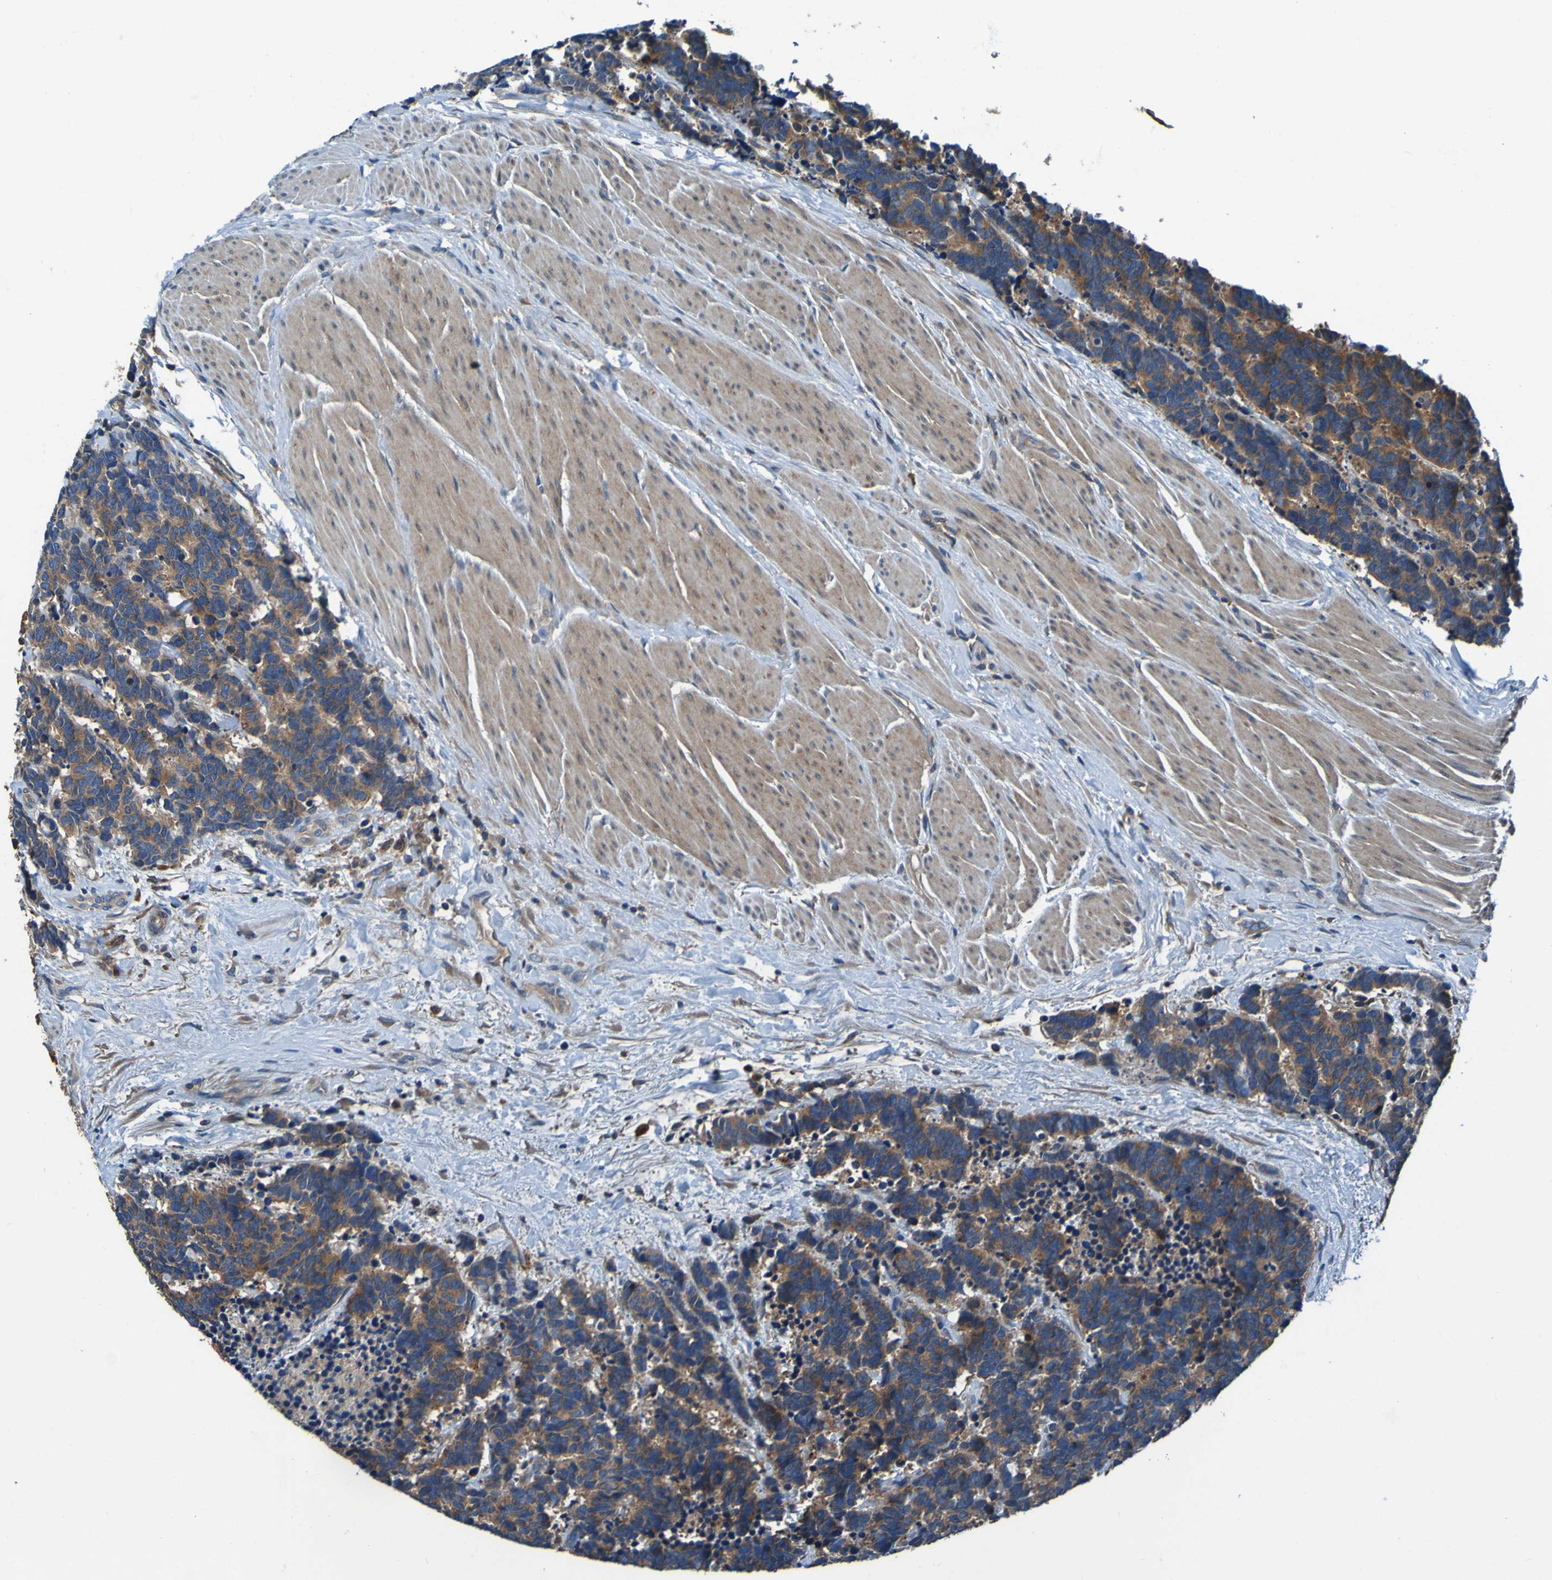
{"staining": {"intensity": "moderate", "quantity": ">75%", "location": "cytoplasmic/membranous"}, "tissue": "carcinoid", "cell_type": "Tumor cells", "image_type": "cancer", "snomed": [{"axis": "morphology", "description": "Carcinoma, NOS"}, {"axis": "morphology", "description": "Carcinoid, malignant, NOS"}, {"axis": "topography", "description": "Urinary bladder"}], "caption": "Immunohistochemistry (DAB) staining of carcinoid (malignant) exhibits moderate cytoplasmic/membranous protein staining in about >75% of tumor cells.", "gene": "RAB5B", "patient": {"sex": "male", "age": 57}}